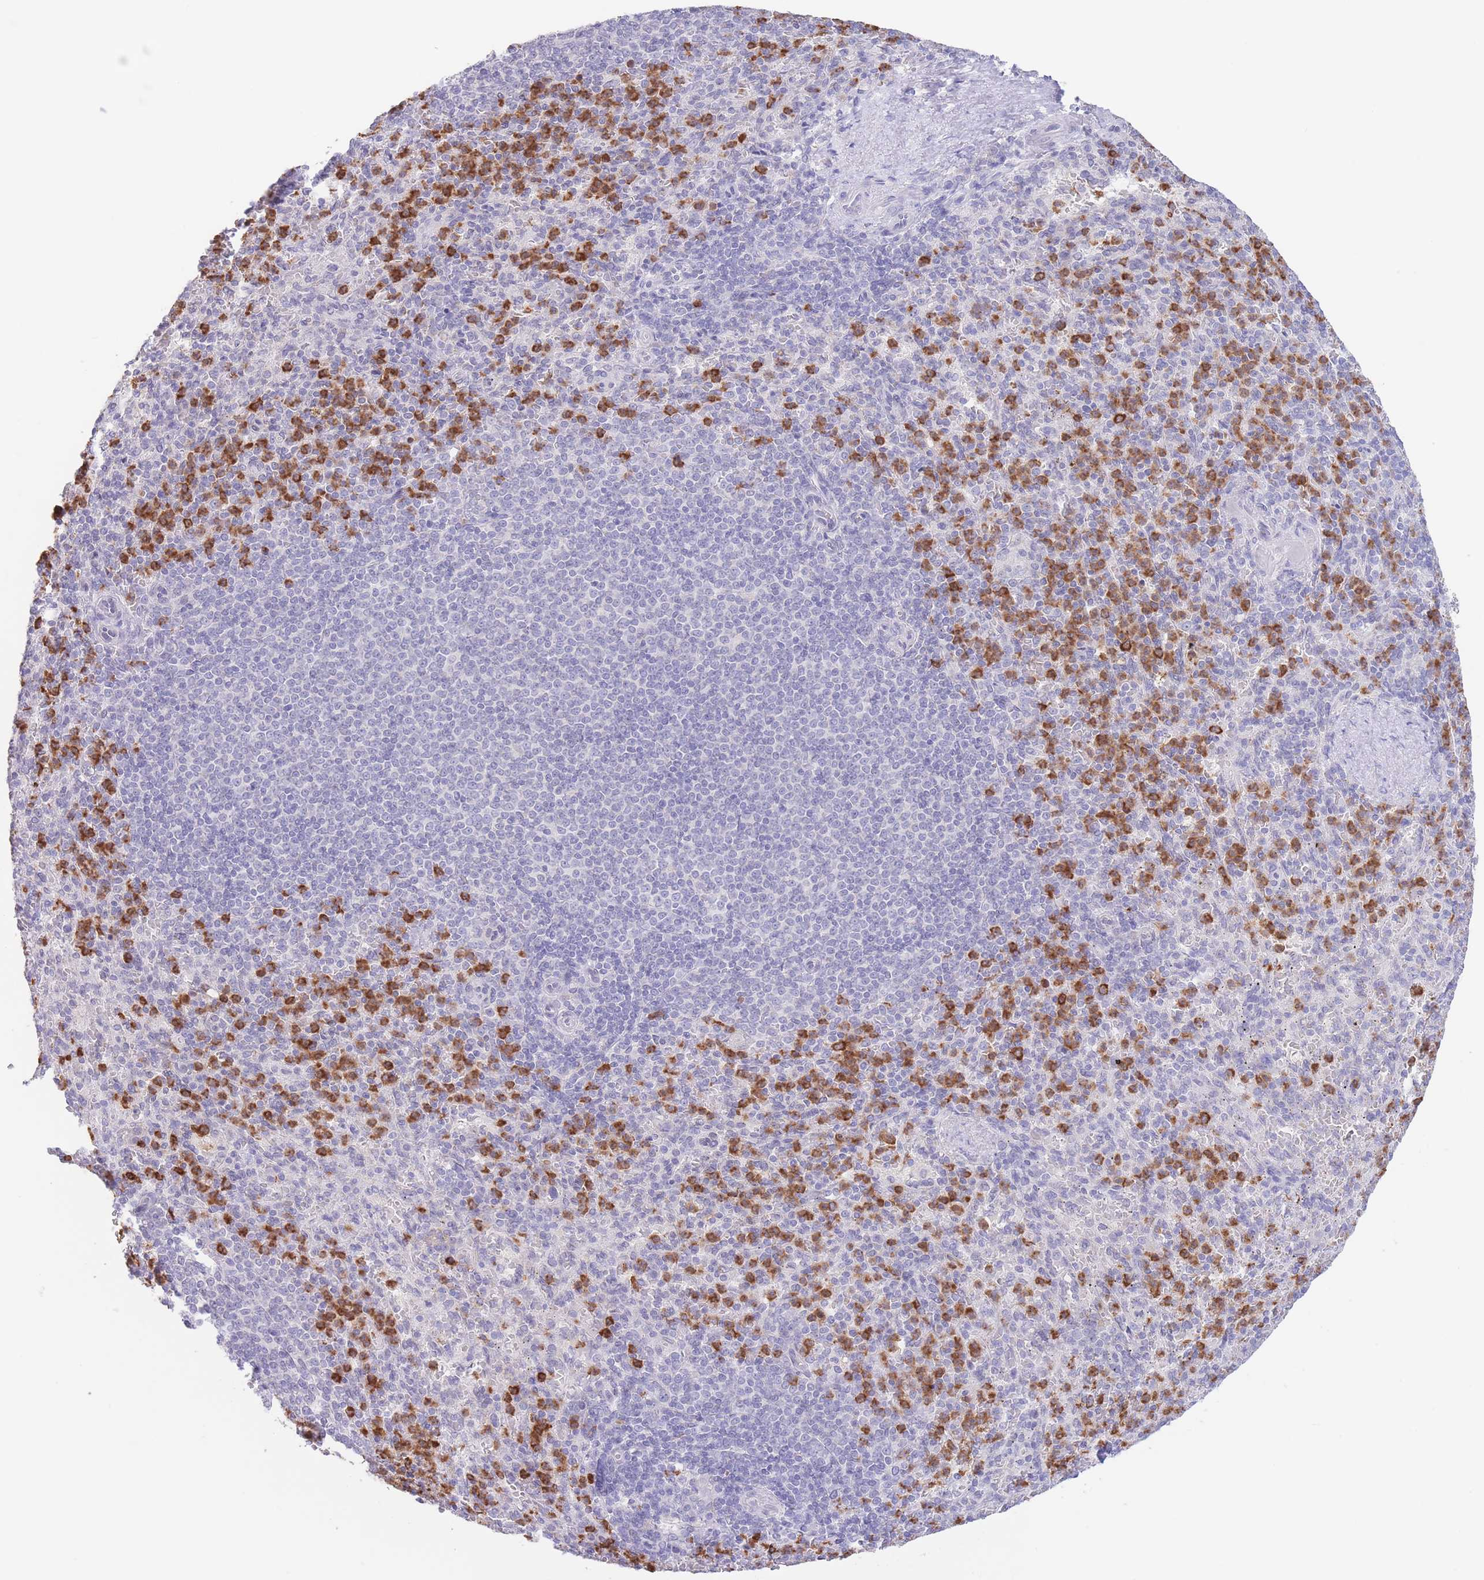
{"staining": {"intensity": "strong", "quantity": "<25%", "location": "cytoplasmic/membranous"}, "tissue": "spleen", "cell_type": "Cells in red pulp", "image_type": "normal", "snomed": [{"axis": "morphology", "description": "Normal tissue, NOS"}, {"axis": "topography", "description": "Spleen"}], "caption": "Protein staining shows strong cytoplasmic/membranous positivity in approximately <25% of cells in red pulp in benign spleen. Nuclei are stained in blue.", "gene": "LCLAT1", "patient": {"sex": "female", "age": 74}}